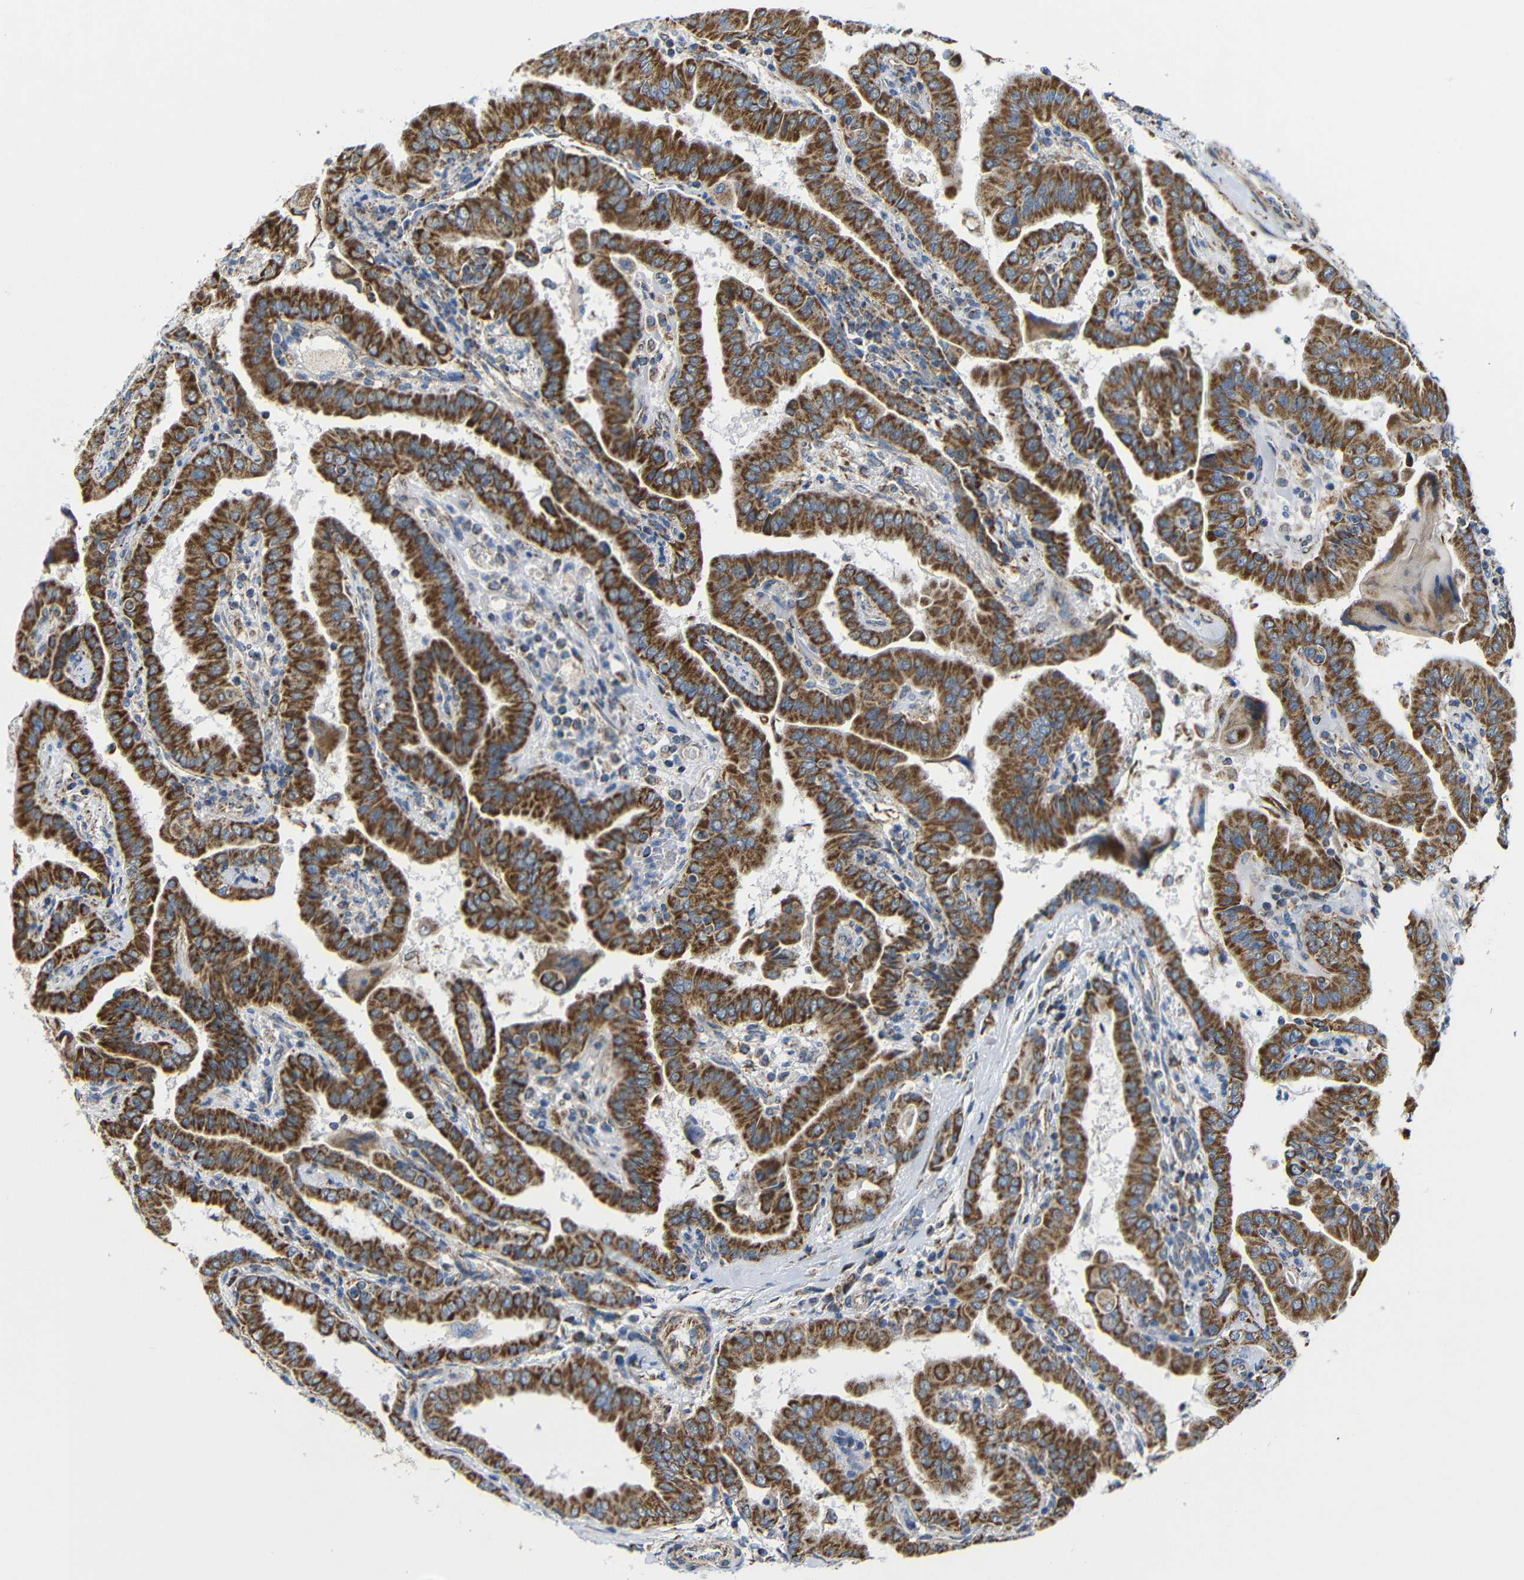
{"staining": {"intensity": "strong", "quantity": ">75%", "location": "cytoplasmic/membranous"}, "tissue": "thyroid cancer", "cell_type": "Tumor cells", "image_type": "cancer", "snomed": [{"axis": "morphology", "description": "Papillary adenocarcinoma, NOS"}, {"axis": "topography", "description": "Thyroid gland"}], "caption": "DAB (3,3'-diaminobenzidine) immunohistochemical staining of human thyroid papillary adenocarcinoma displays strong cytoplasmic/membranous protein staining in about >75% of tumor cells. The staining was performed using DAB (3,3'-diaminobenzidine) to visualize the protein expression in brown, while the nuclei were stained in blue with hematoxylin (Magnification: 20x).", "gene": "FAM171B", "patient": {"sex": "male", "age": 33}}